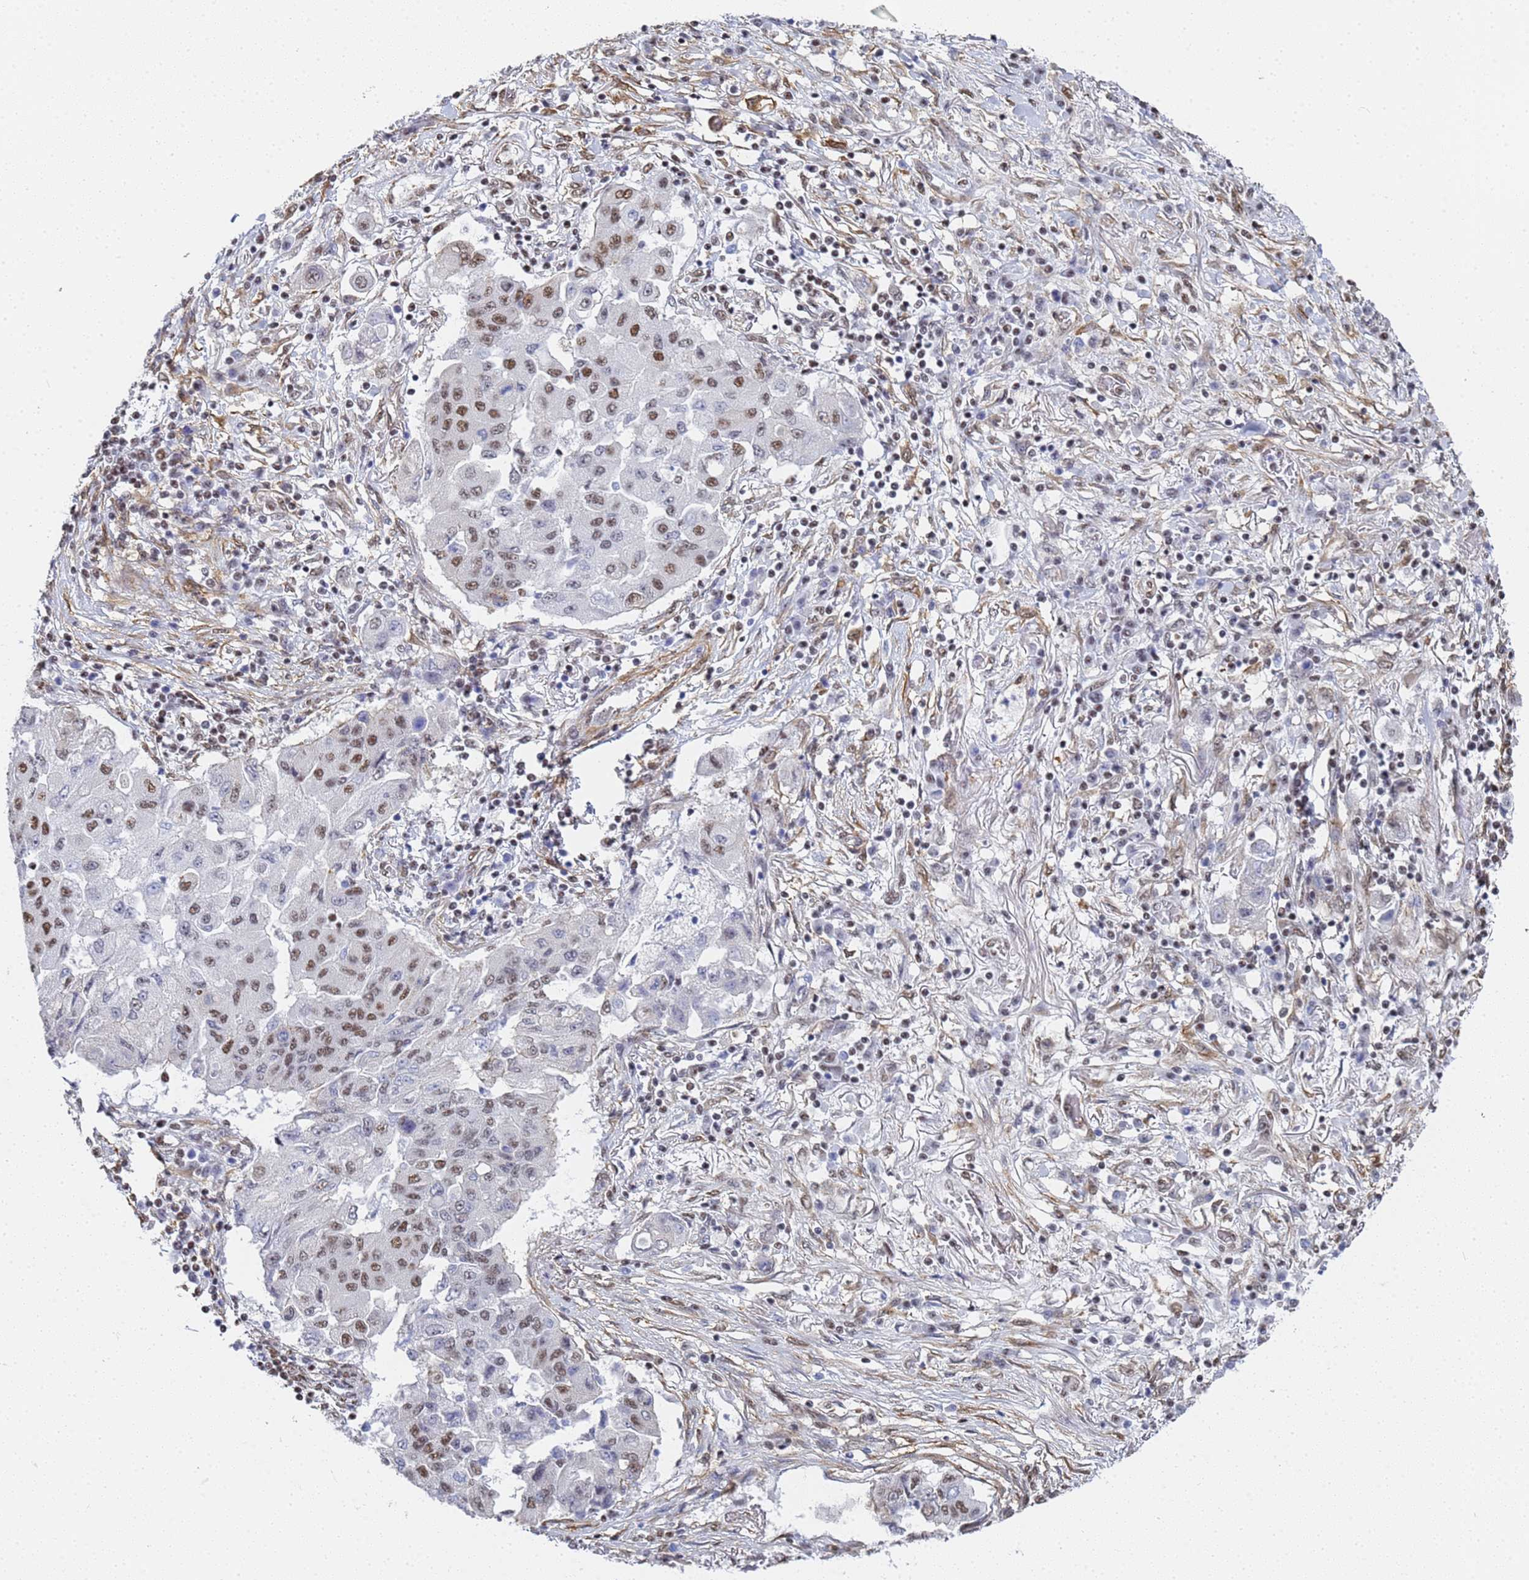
{"staining": {"intensity": "moderate", "quantity": "25%-75%", "location": "nuclear"}, "tissue": "lung cancer", "cell_type": "Tumor cells", "image_type": "cancer", "snomed": [{"axis": "morphology", "description": "Squamous cell carcinoma, NOS"}, {"axis": "topography", "description": "Lung"}], "caption": "Immunohistochemical staining of lung cancer (squamous cell carcinoma) demonstrates moderate nuclear protein staining in about 25%-75% of tumor cells.", "gene": "PRRT4", "patient": {"sex": "male", "age": 74}}